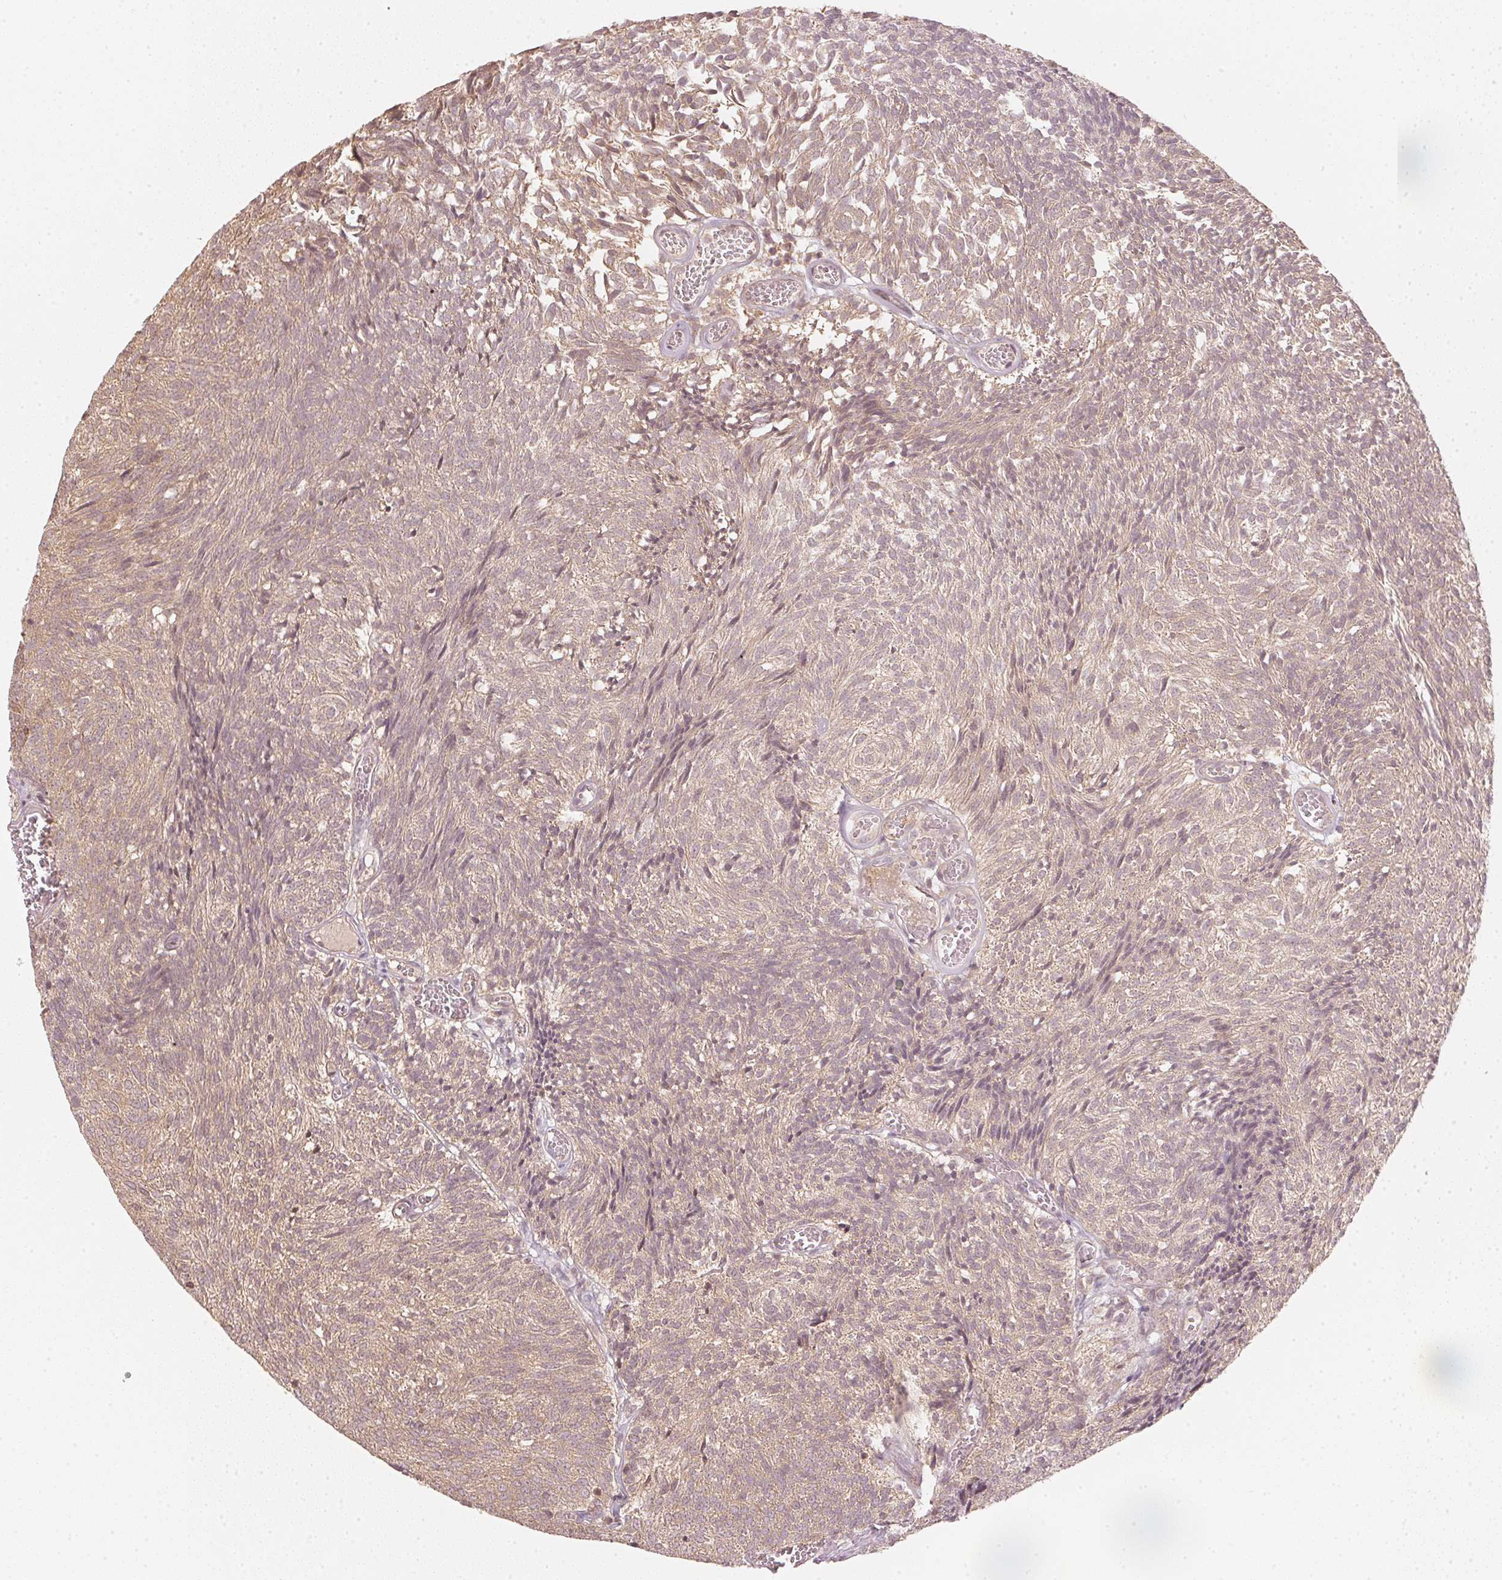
{"staining": {"intensity": "weak", "quantity": ">75%", "location": "cytoplasmic/membranous"}, "tissue": "urothelial cancer", "cell_type": "Tumor cells", "image_type": "cancer", "snomed": [{"axis": "morphology", "description": "Urothelial carcinoma, Low grade"}, {"axis": "topography", "description": "Urinary bladder"}], "caption": "High-power microscopy captured an immunohistochemistry (IHC) image of low-grade urothelial carcinoma, revealing weak cytoplasmic/membranous staining in approximately >75% of tumor cells.", "gene": "UBE2L3", "patient": {"sex": "male", "age": 77}}